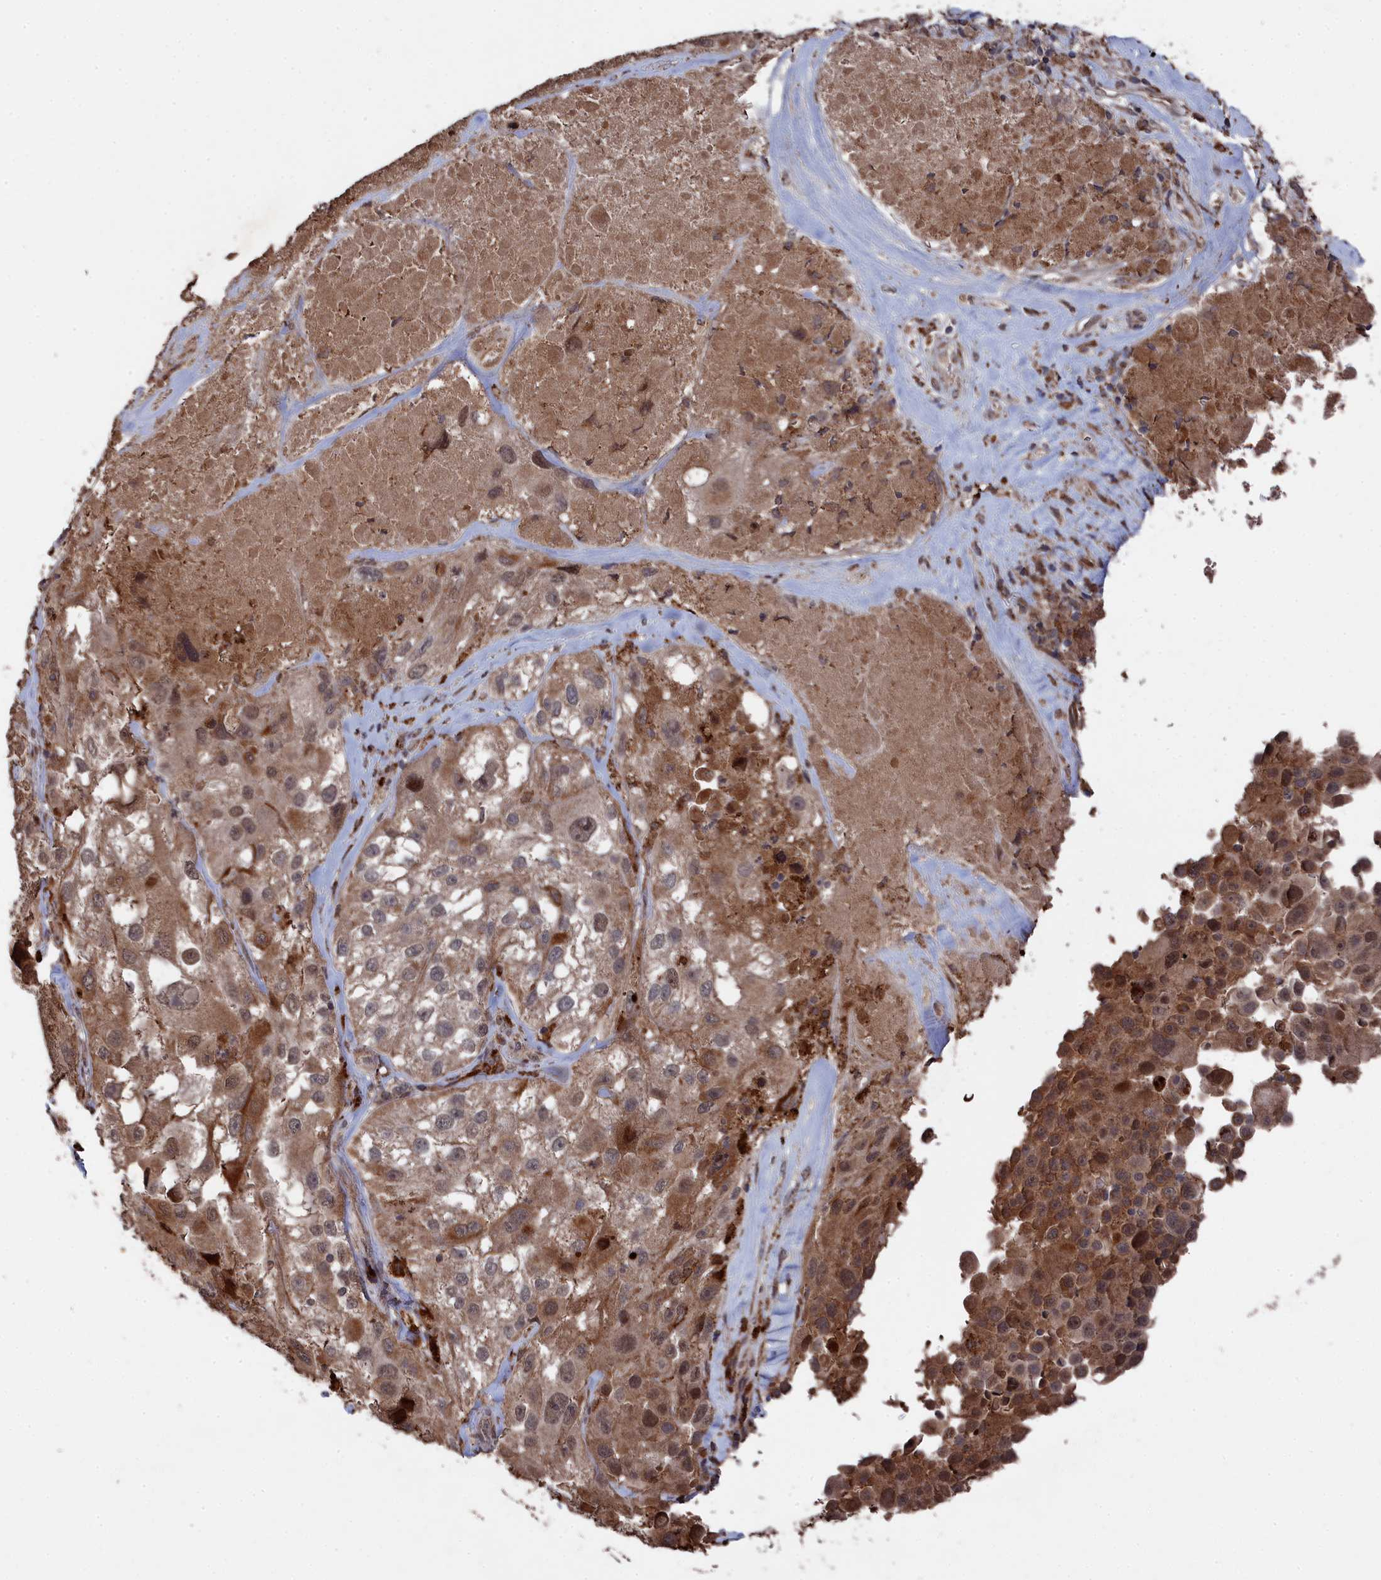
{"staining": {"intensity": "moderate", "quantity": "25%-75%", "location": "cytoplasmic/membranous,nuclear"}, "tissue": "melanoma", "cell_type": "Tumor cells", "image_type": "cancer", "snomed": [{"axis": "morphology", "description": "Malignant melanoma, Metastatic site"}, {"axis": "topography", "description": "Lymph node"}], "caption": "DAB immunohistochemical staining of human malignant melanoma (metastatic site) displays moderate cytoplasmic/membranous and nuclear protein expression in approximately 25%-75% of tumor cells. (DAB (3,3'-diaminobenzidine) IHC, brown staining for protein, blue staining for nuclei).", "gene": "CEACAM21", "patient": {"sex": "male", "age": 62}}